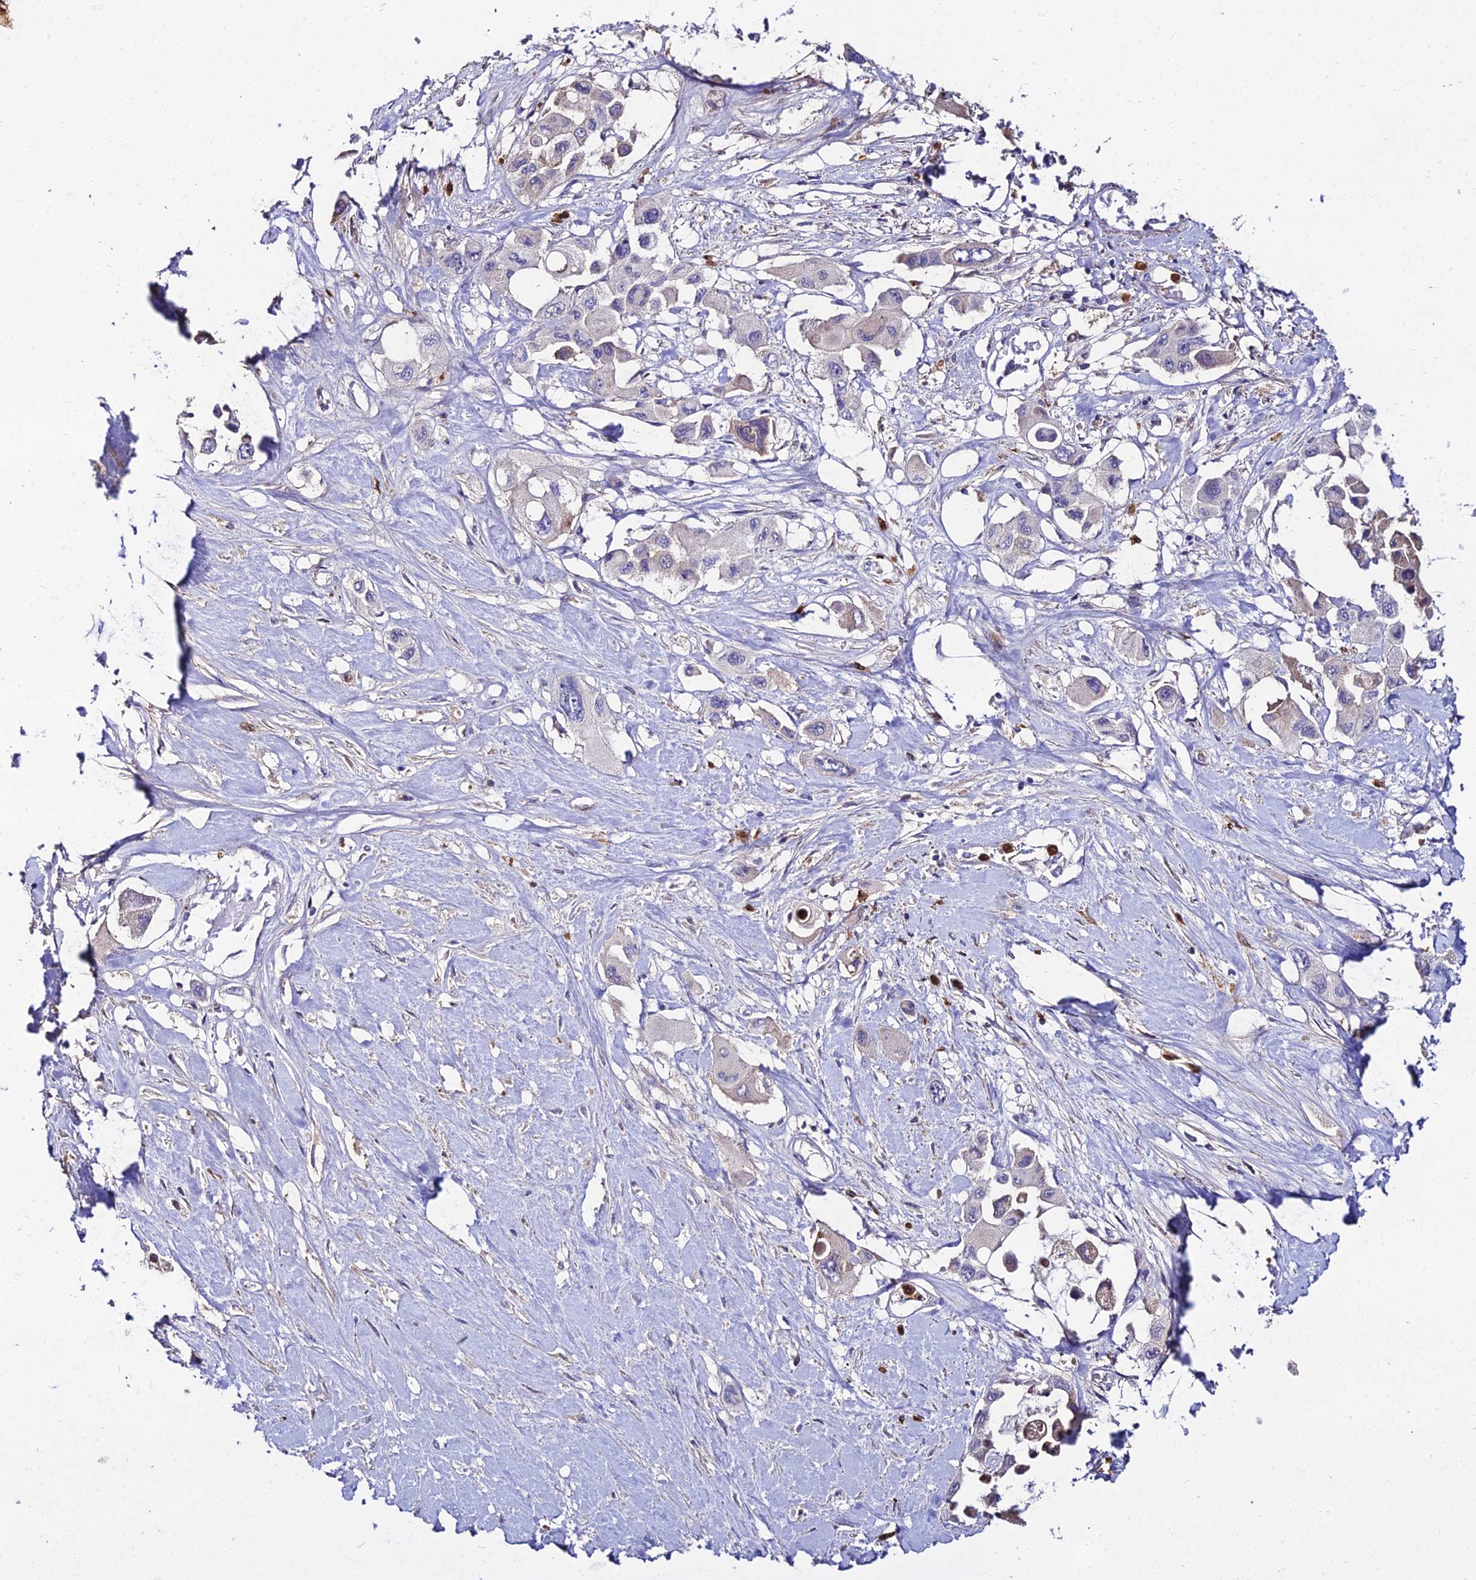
{"staining": {"intensity": "negative", "quantity": "none", "location": "none"}, "tissue": "pancreatic cancer", "cell_type": "Tumor cells", "image_type": "cancer", "snomed": [{"axis": "morphology", "description": "Adenocarcinoma, NOS"}, {"axis": "topography", "description": "Pancreas"}], "caption": "This is an IHC image of adenocarcinoma (pancreatic). There is no staining in tumor cells.", "gene": "EID2", "patient": {"sex": "male", "age": 92}}